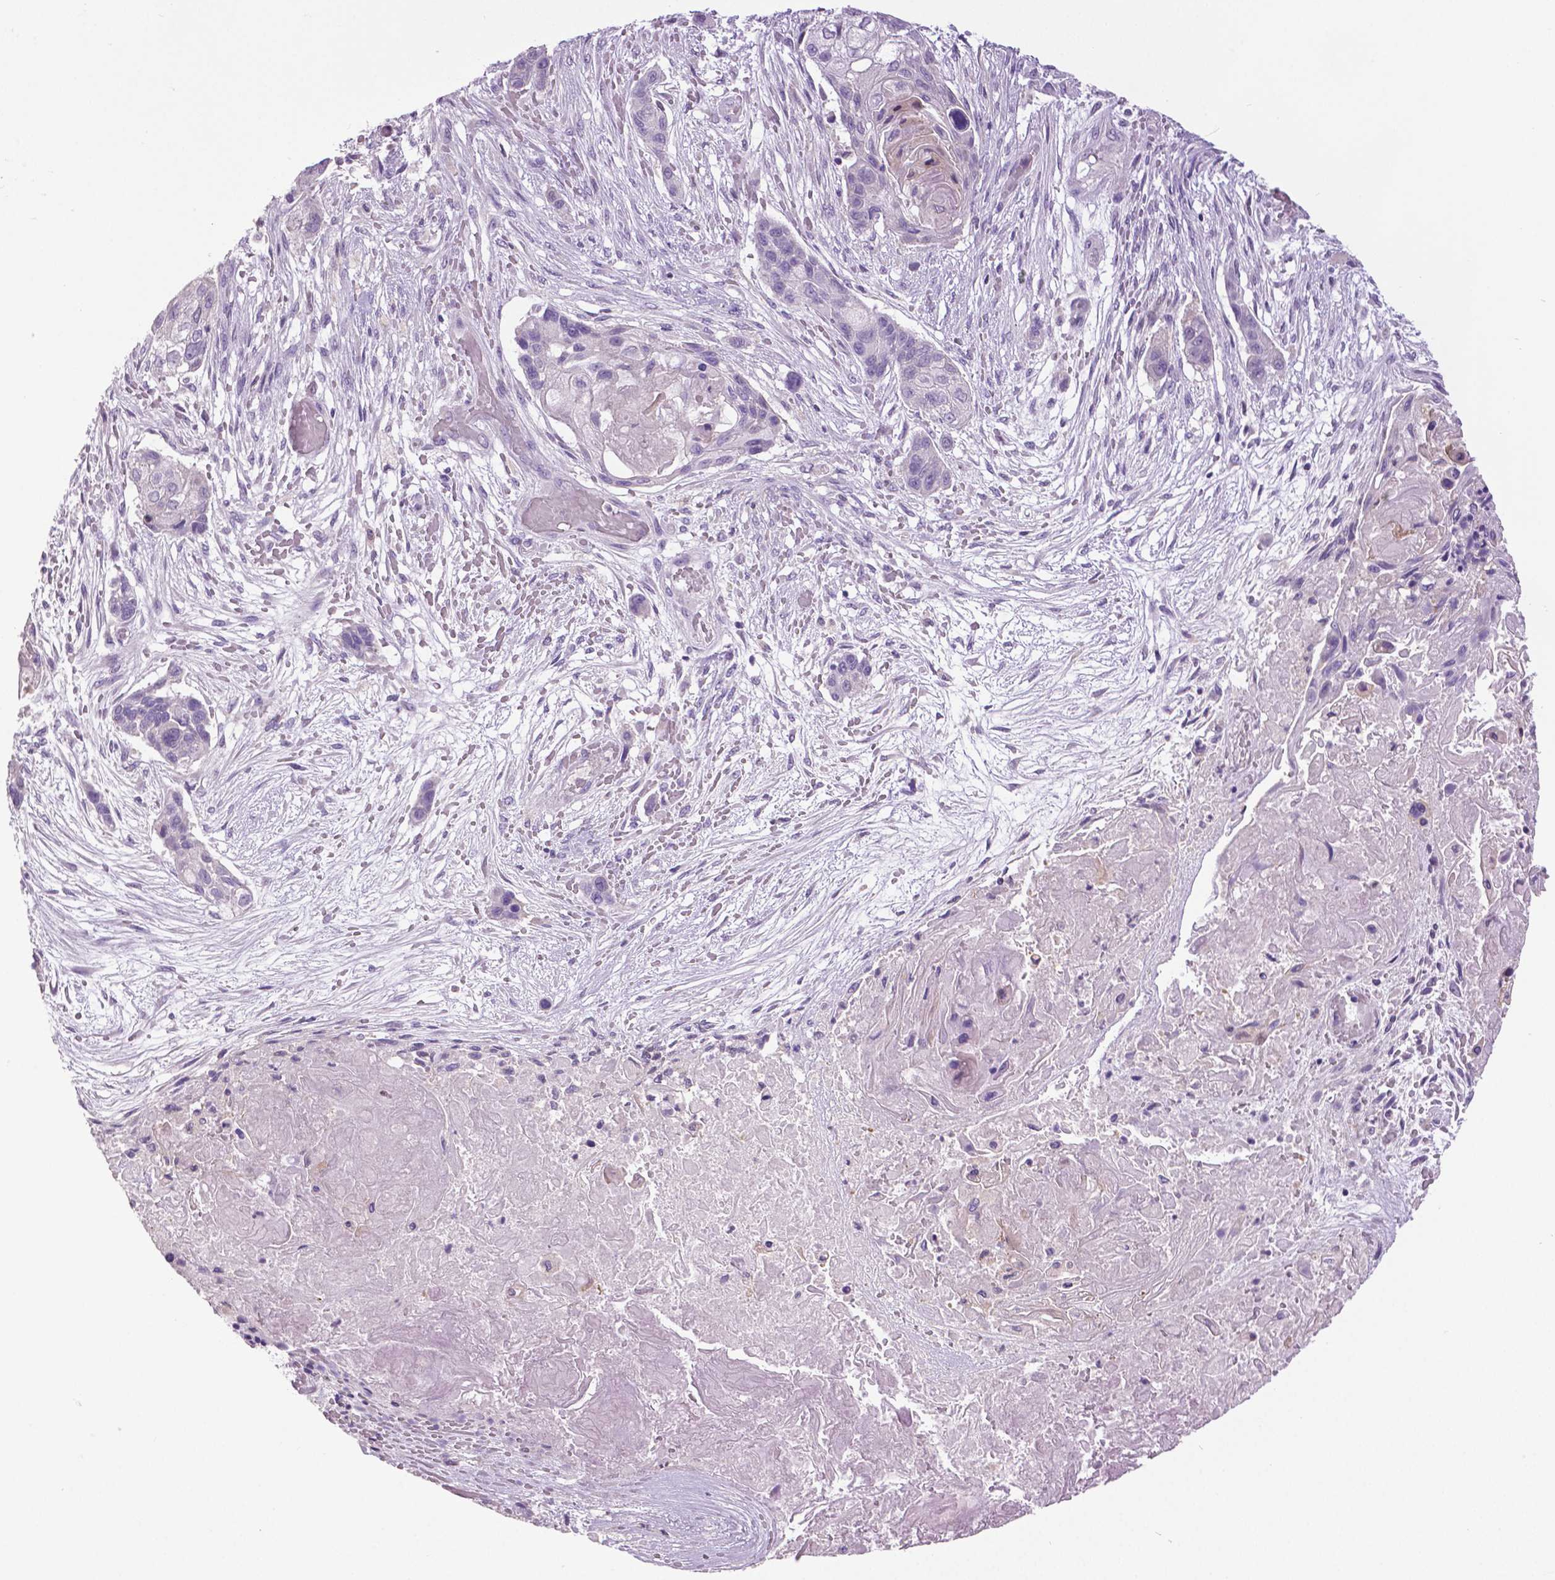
{"staining": {"intensity": "negative", "quantity": "none", "location": "none"}, "tissue": "lung cancer", "cell_type": "Tumor cells", "image_type": "cancer", "snomed": [{"axis": "morphology", "description": "Squamous cell carcinoma, NOS"}, {"axis": "topography", "description": "Lung"}], "caption": "Lung squamous cell carcinoma was stained to show a protein in brown. There is no significant positivity in tumor cells.", "gene": "DNAH12", "patient": {"sex": "male", "age": 69}}